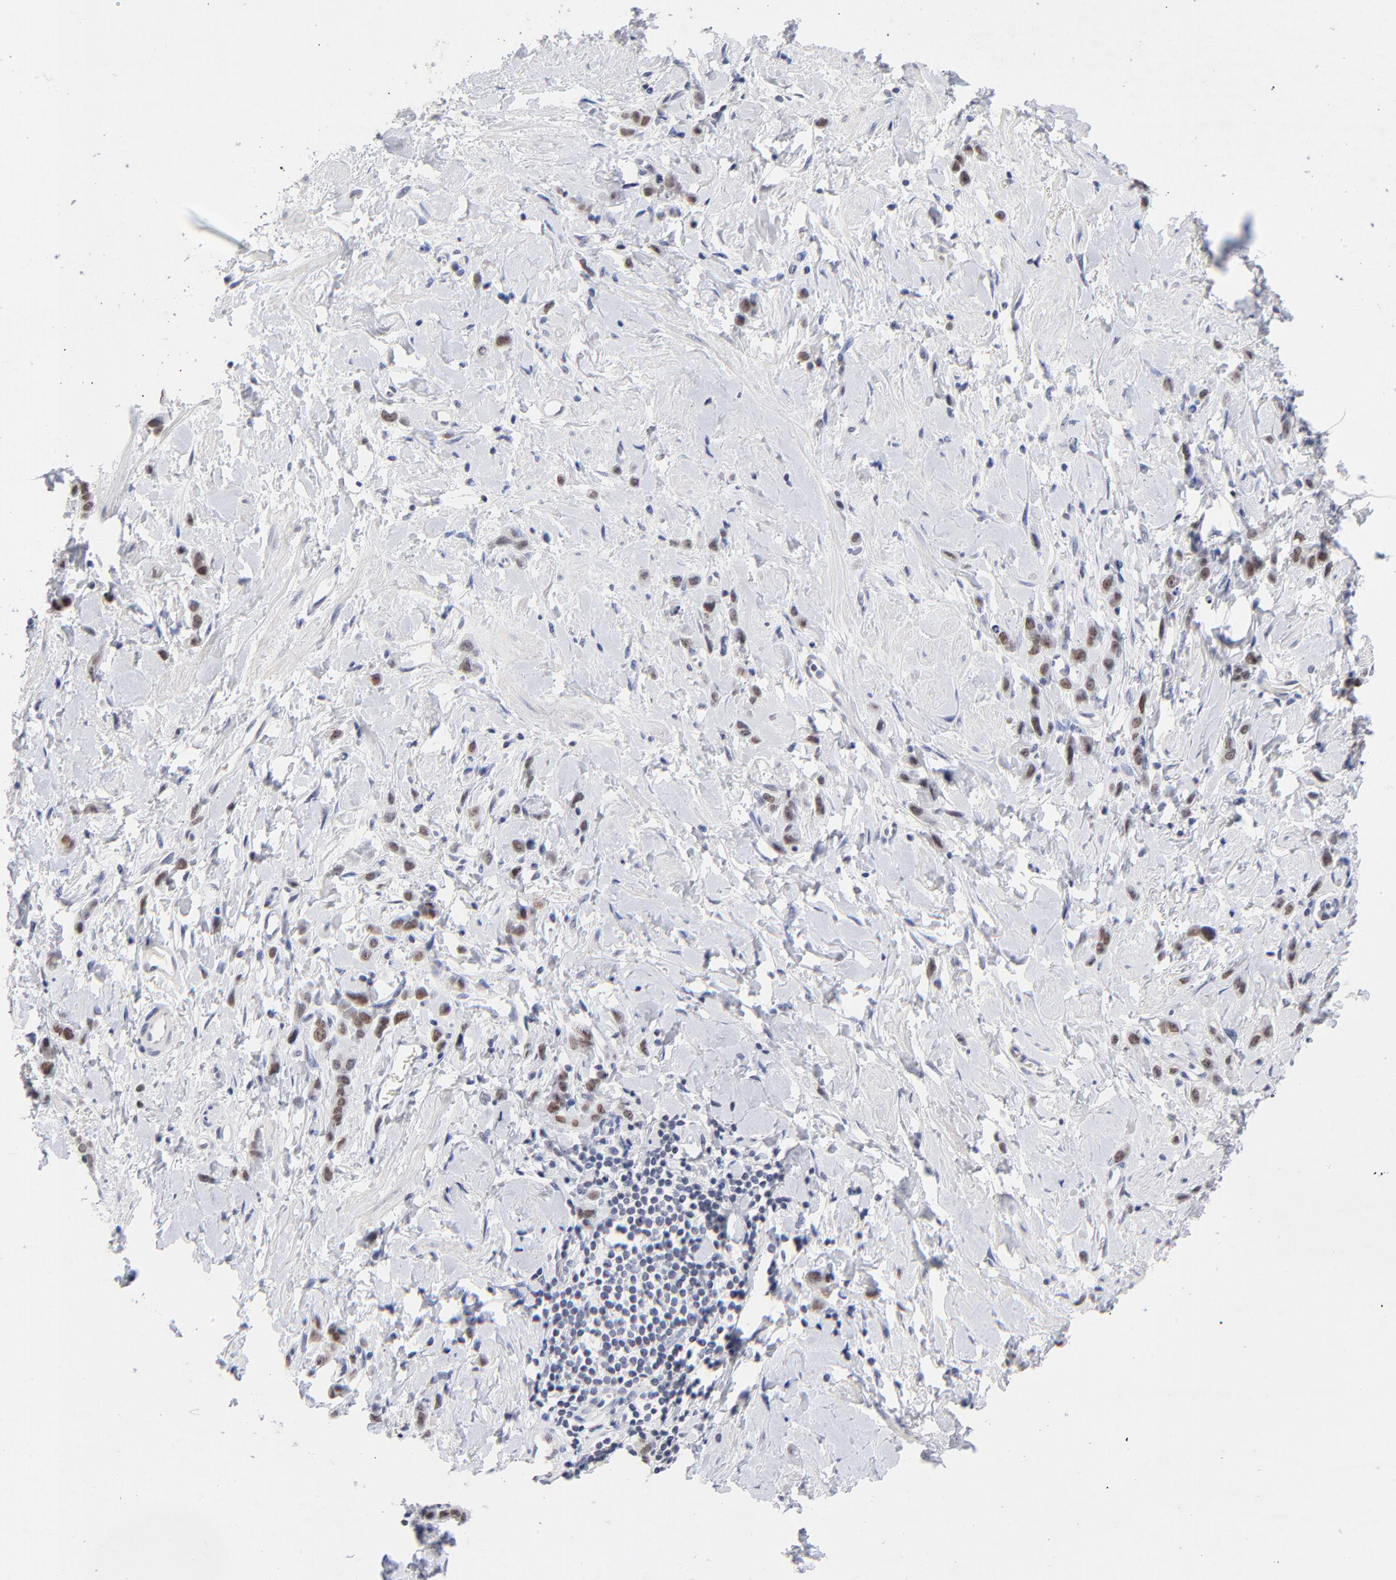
{"staining": {"intensity": "weak", "quantity": ">75%", "location": "nuclear"}, "tissue": "stomach cancer", "cell_type": "Tumor cells", "image_type": "cancer", "snomed": [{"axis": "morphology", "description": "Normal tissue, NOS"}, {"axis": "morphology", "description": "Adenocarcinoma, NOS"}, {"axis": "topography", "description": "Stomach"}], "caption": "Brown immunohistochemical staining in human adenocarcinoma (stomach) displays weak nuclear positivity in about >75% of tumor cells.", "gene": "ORC2", "patient": {"sex": "male", "age": 82}}